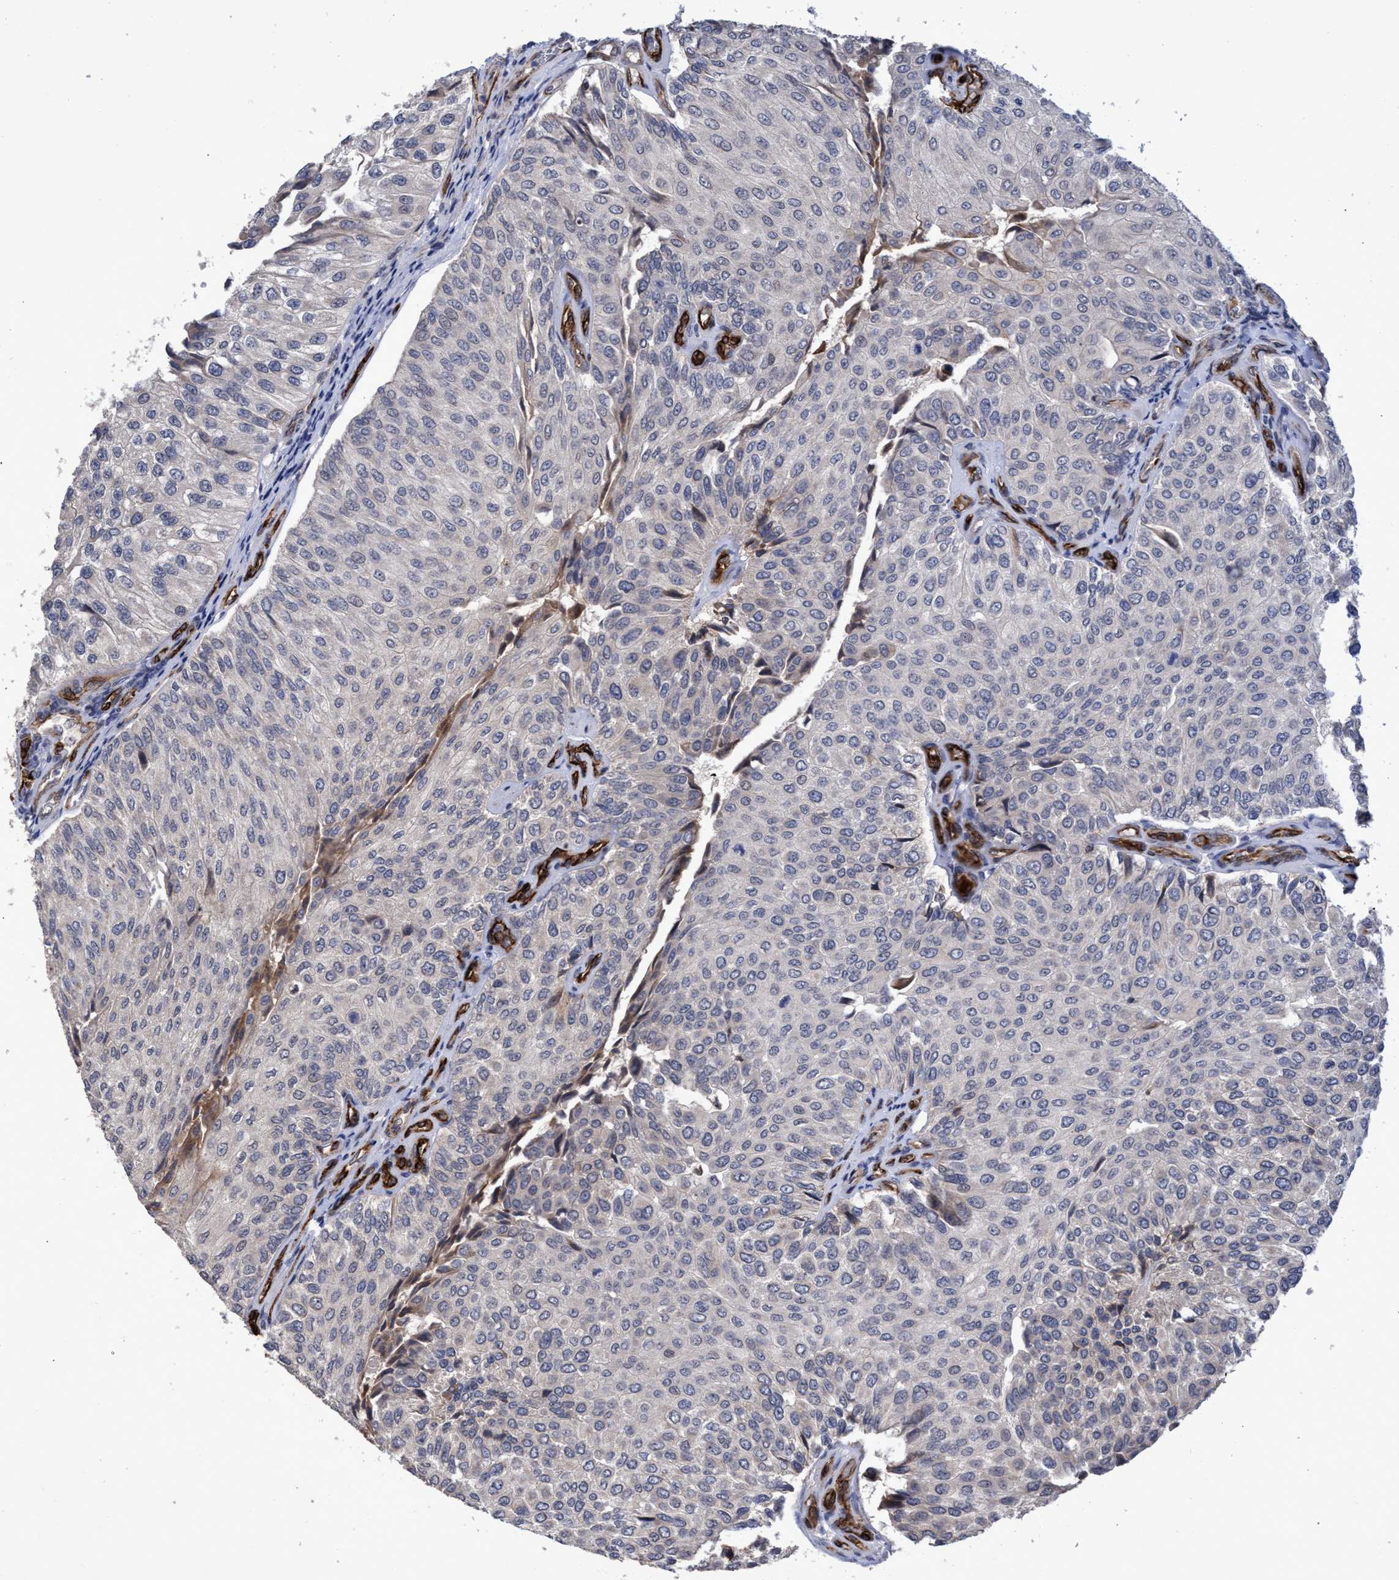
{"staining": {"intensity": "negative", "quantity": "none", "location": "none"}, "tissue": "urothelial cancer", "cell_type": "Tumor cells", "image_type": "cancer", "snomed": [{"axis": "morphology", "description": "Urothelial carcinoma, High grade"}, {"axis": "topography", "description": "Kidney"}, {"axis": "topography", "description": "Urinary bladder"}], "caption": "A histopathology image of urothelial cancer stained for a protein displays no brown staining in tumor cells.", "gene": "ZNF750", "patient": {"sex": "male", "age": 77}}